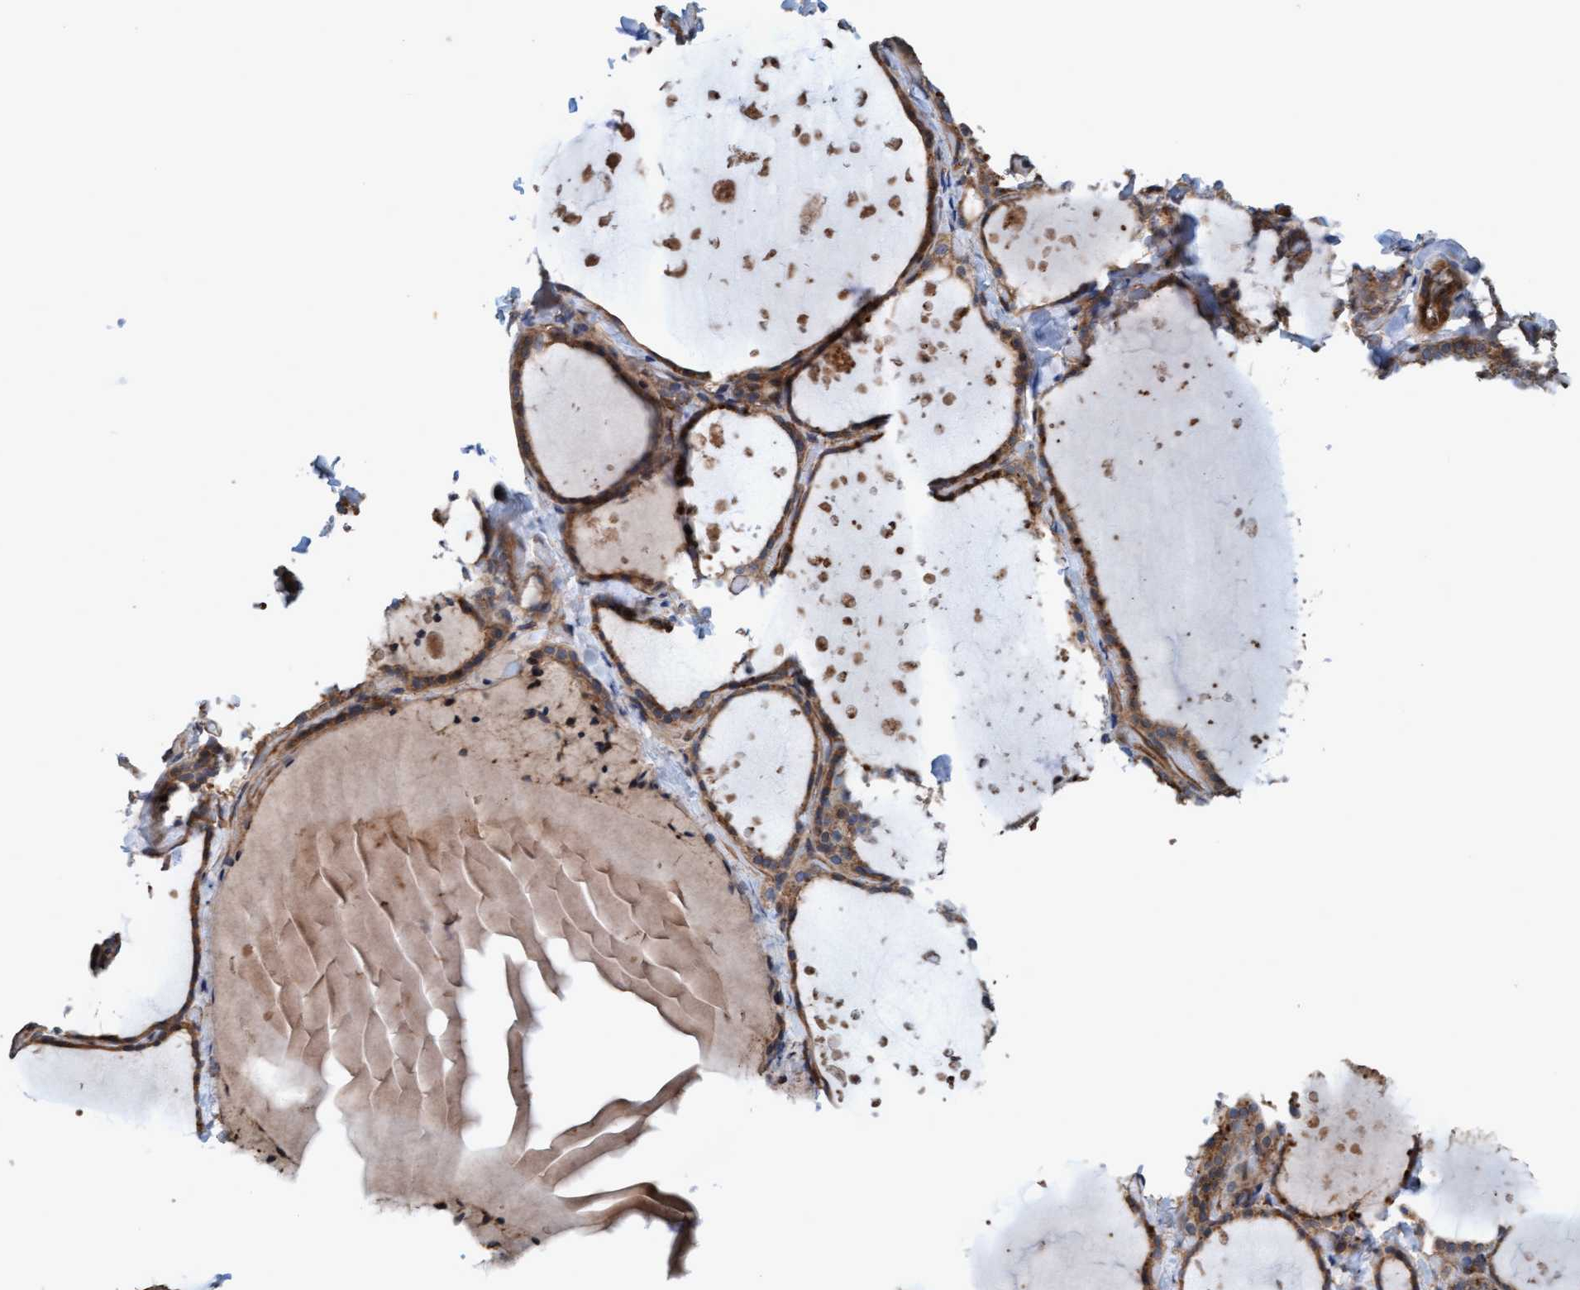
{"staining": {"intensity": "moderate", "quantity": ">75%", "location": "cytoplasmic/membranous"}, "tissue": "thyroid gland", "cell_type": "Glandular cells", "image_type": "normal", "snomed": [{"axis": "morphology", "description": "Normal tissue, NOS"}, {"axis": "topography", "description": "Thyroid gland"}], "caption": "About >75% of glandular cells in normal thyroid gland demonstrate moderate cytoplasmic/membranous protein staining as visualized by brown immunohistochemical staining.", "gene": "ERAL1", "patient": {"sex": "female", "age": 44}}